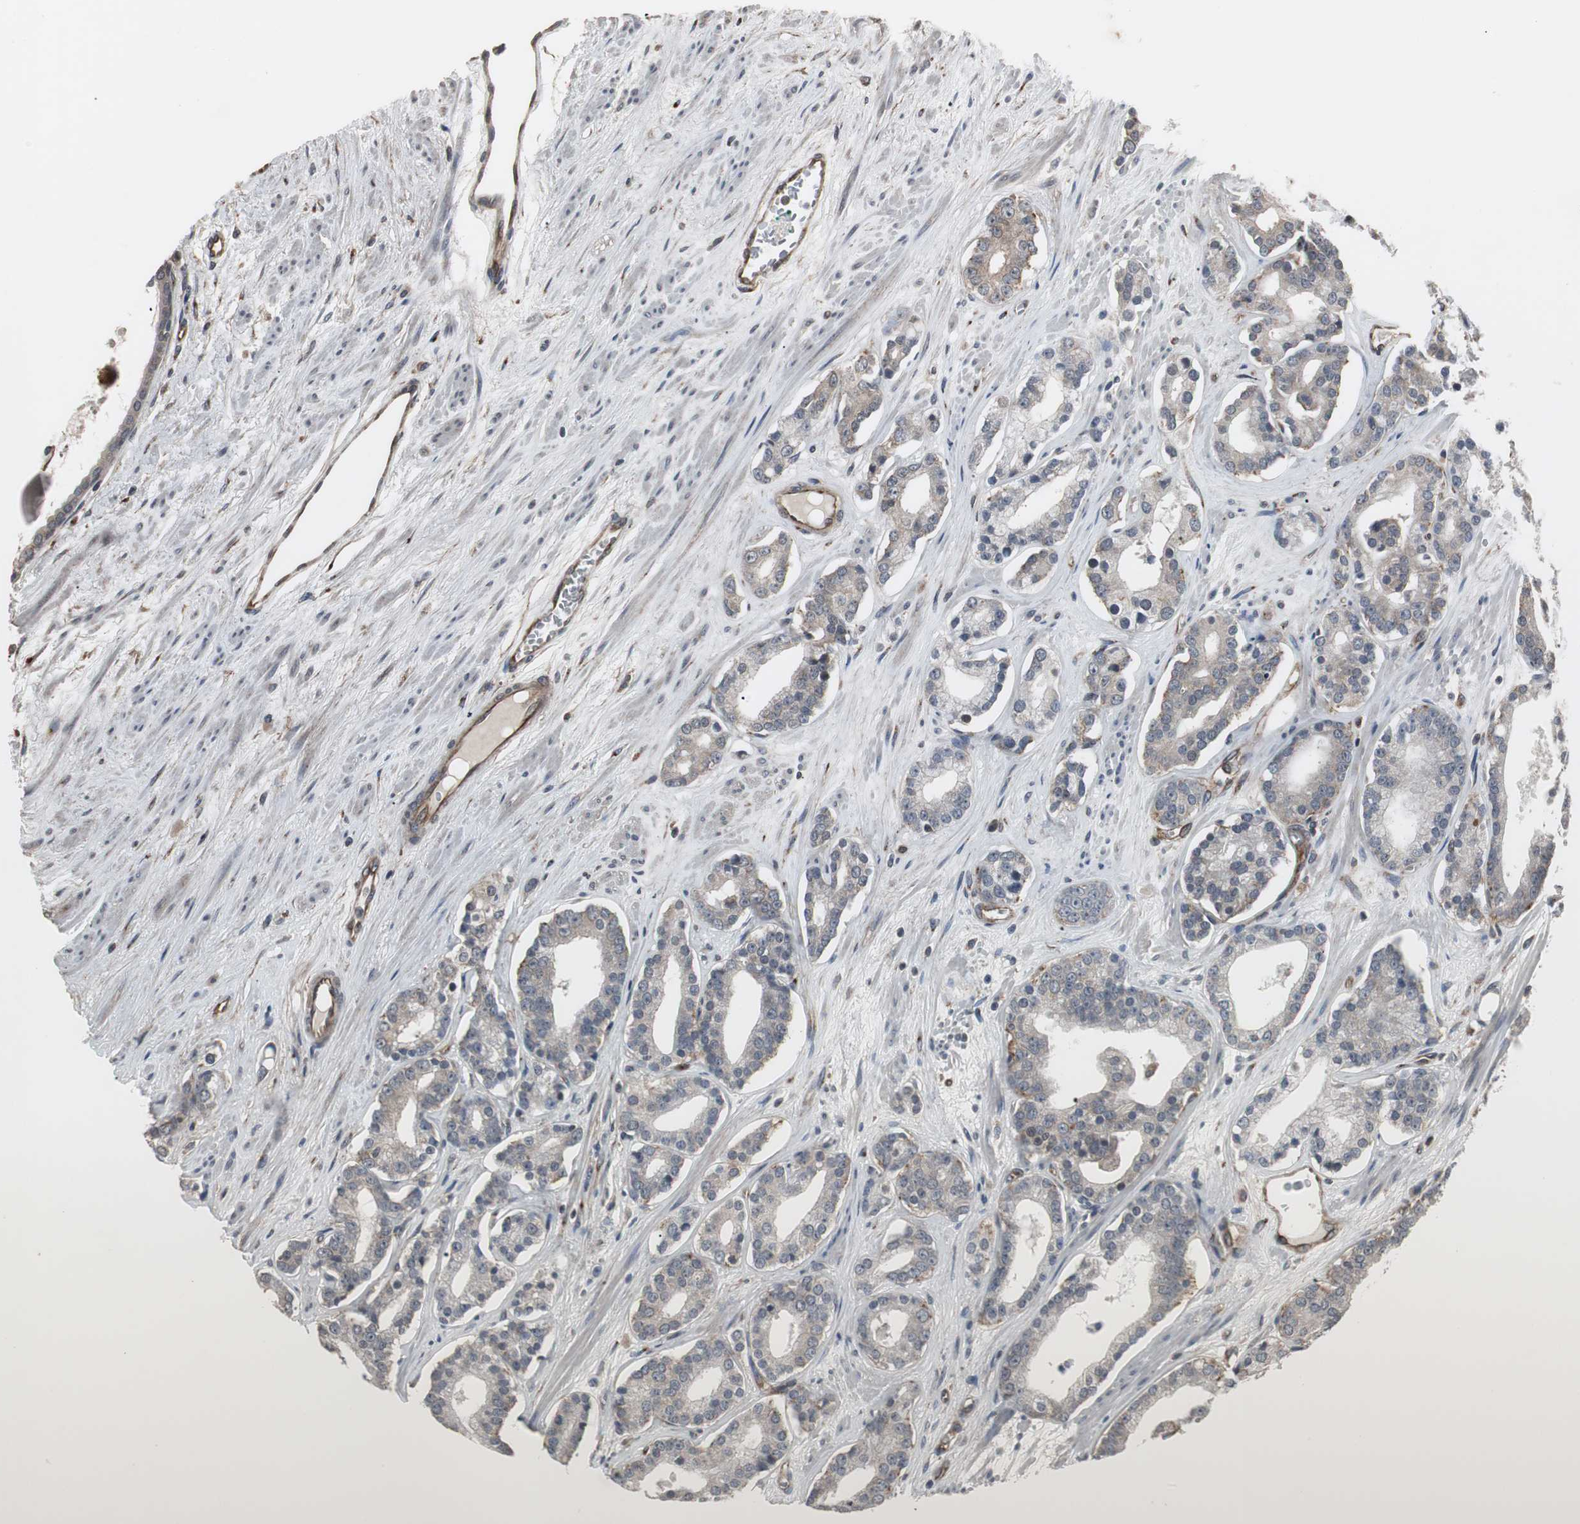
{"staining": {"intensity": "weak", "quantity": "25%-75%", "location": "cytoplasmic/membranous"}, "tissue": "prostate cancer", "cell_type": "Tumor cells", "image_type": "cancer", "snomed": [{"axis": "morphology", "description": "Adenocarcinoma, Low grade"}, {"axis": "topography", "description": "Prostate"}], "caption": "A high-resolution histopathology image shows IHC staining of prostate adenocarcinoma (low-grade), which reveals weak cytoplasmic/membranous staining in about 25%-75% of tumor cells.", "gene": "ATP2B2", "patient": {"sex": "male", "age": 63}}